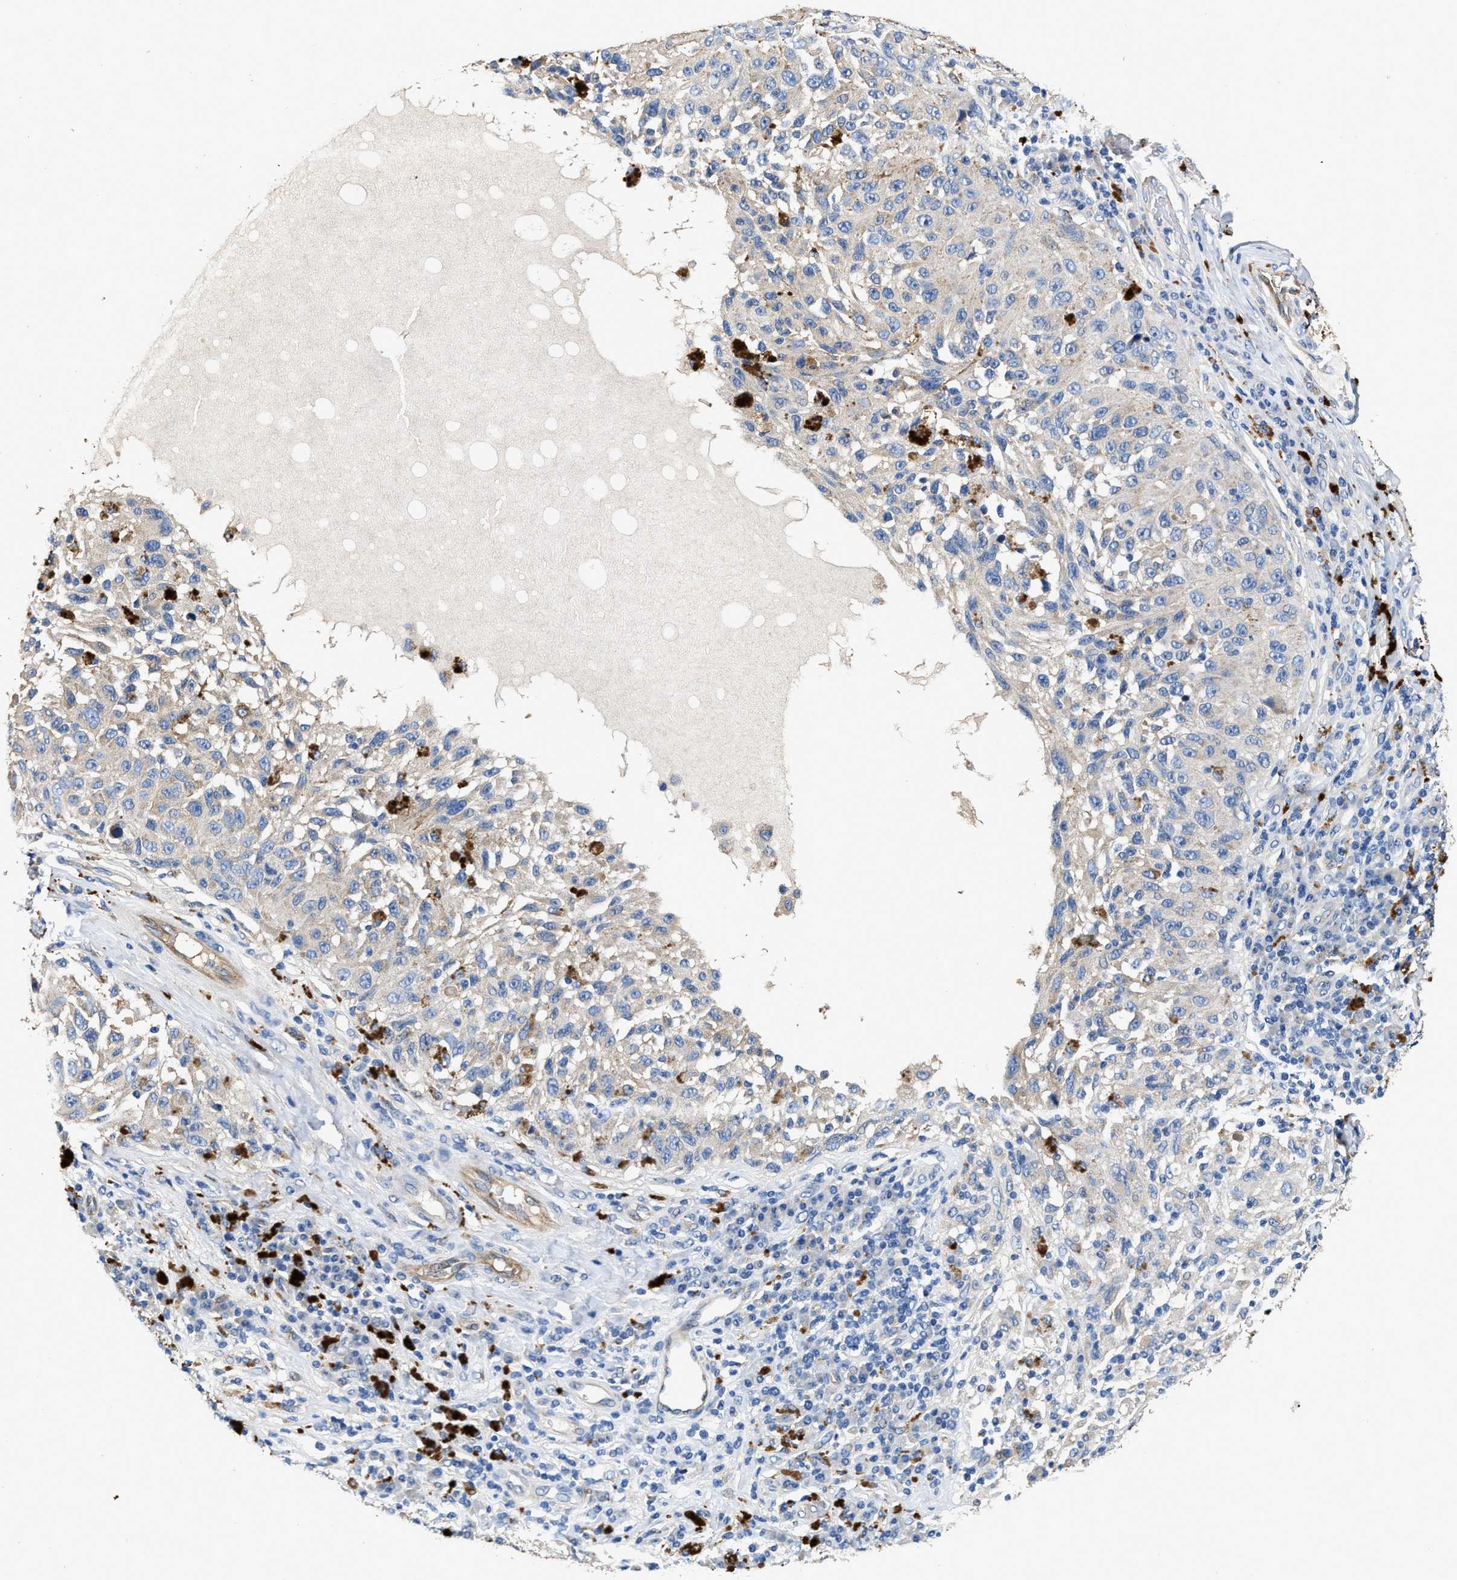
{"staining": {"intensity": "negative", "quantity": "none", "location": "none"}, "tissue": "melanoma", "cell_type": "Tumor cells", "image_type": "cancer", "snomed": [{"axis": "morphology", "description": "Malignant melanoma, NOS"}, {"axis": "topography", "description": "Skin"}], "caption": "The micrograph demonstrates no significant expression in tumor cells of melanoma. (DAB IHC with hematoxylin counter stain).", "gene": "PEG10", "patient": {"sex": "female", "age": 73}}